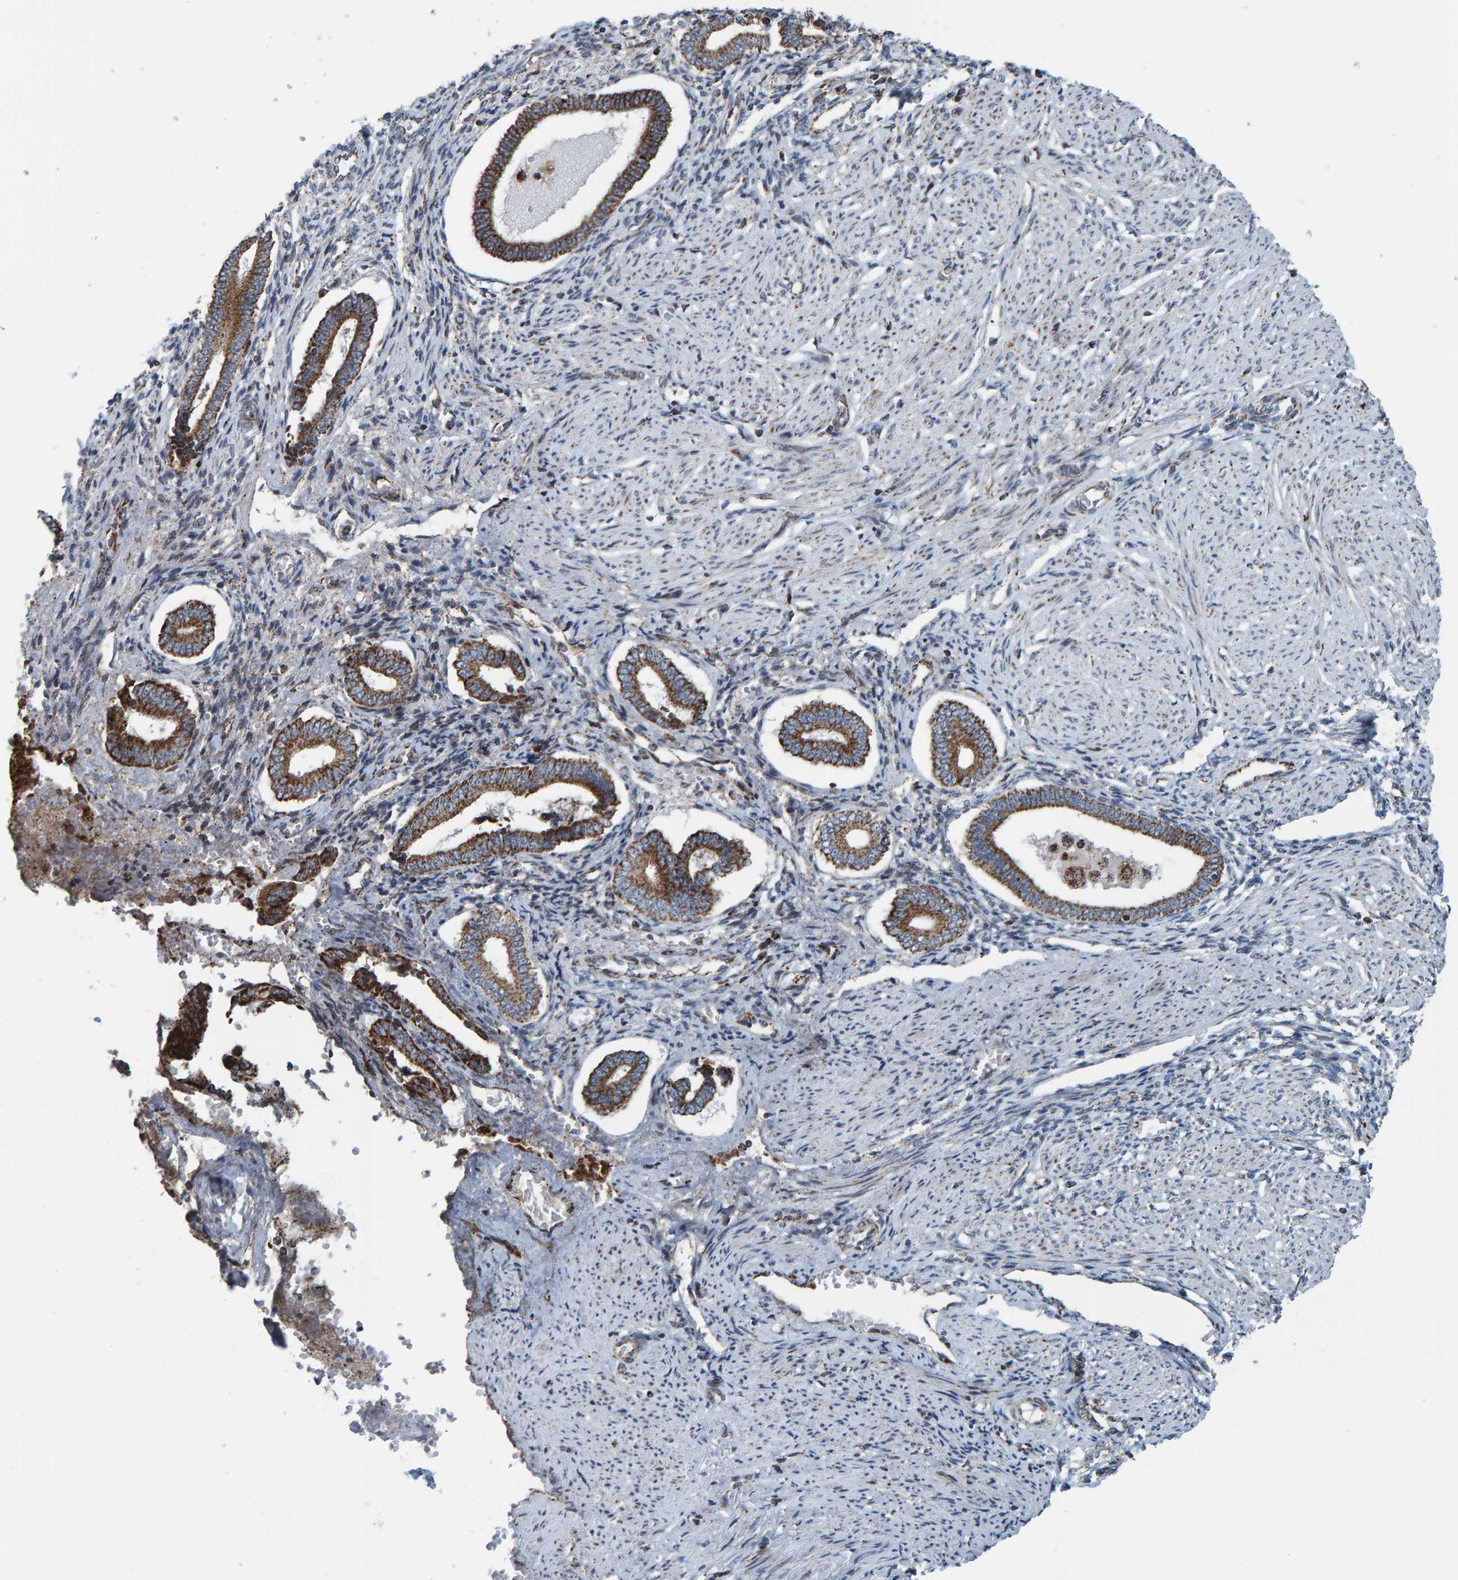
{"staining": {"intensity": "weak", "quantity": "<25%", "location": "cytoplasmic/membranous"}, "tissue": "endometrium", "cell_type": "Cells in endometrial stroma", "image_type": "normal", "snomed": [{"axis": "morphology", "description": "Normal tissue, NOS"}, {"axis": "topography", "description": "Endometrium"}], "caption": "Immunohistochemistry (IHC) of unremarkable human endometrium reveals no staining in cells in endometrial stroma.", "gene": "ZNF48", "patient": {"sex": "female", "age": 42}}